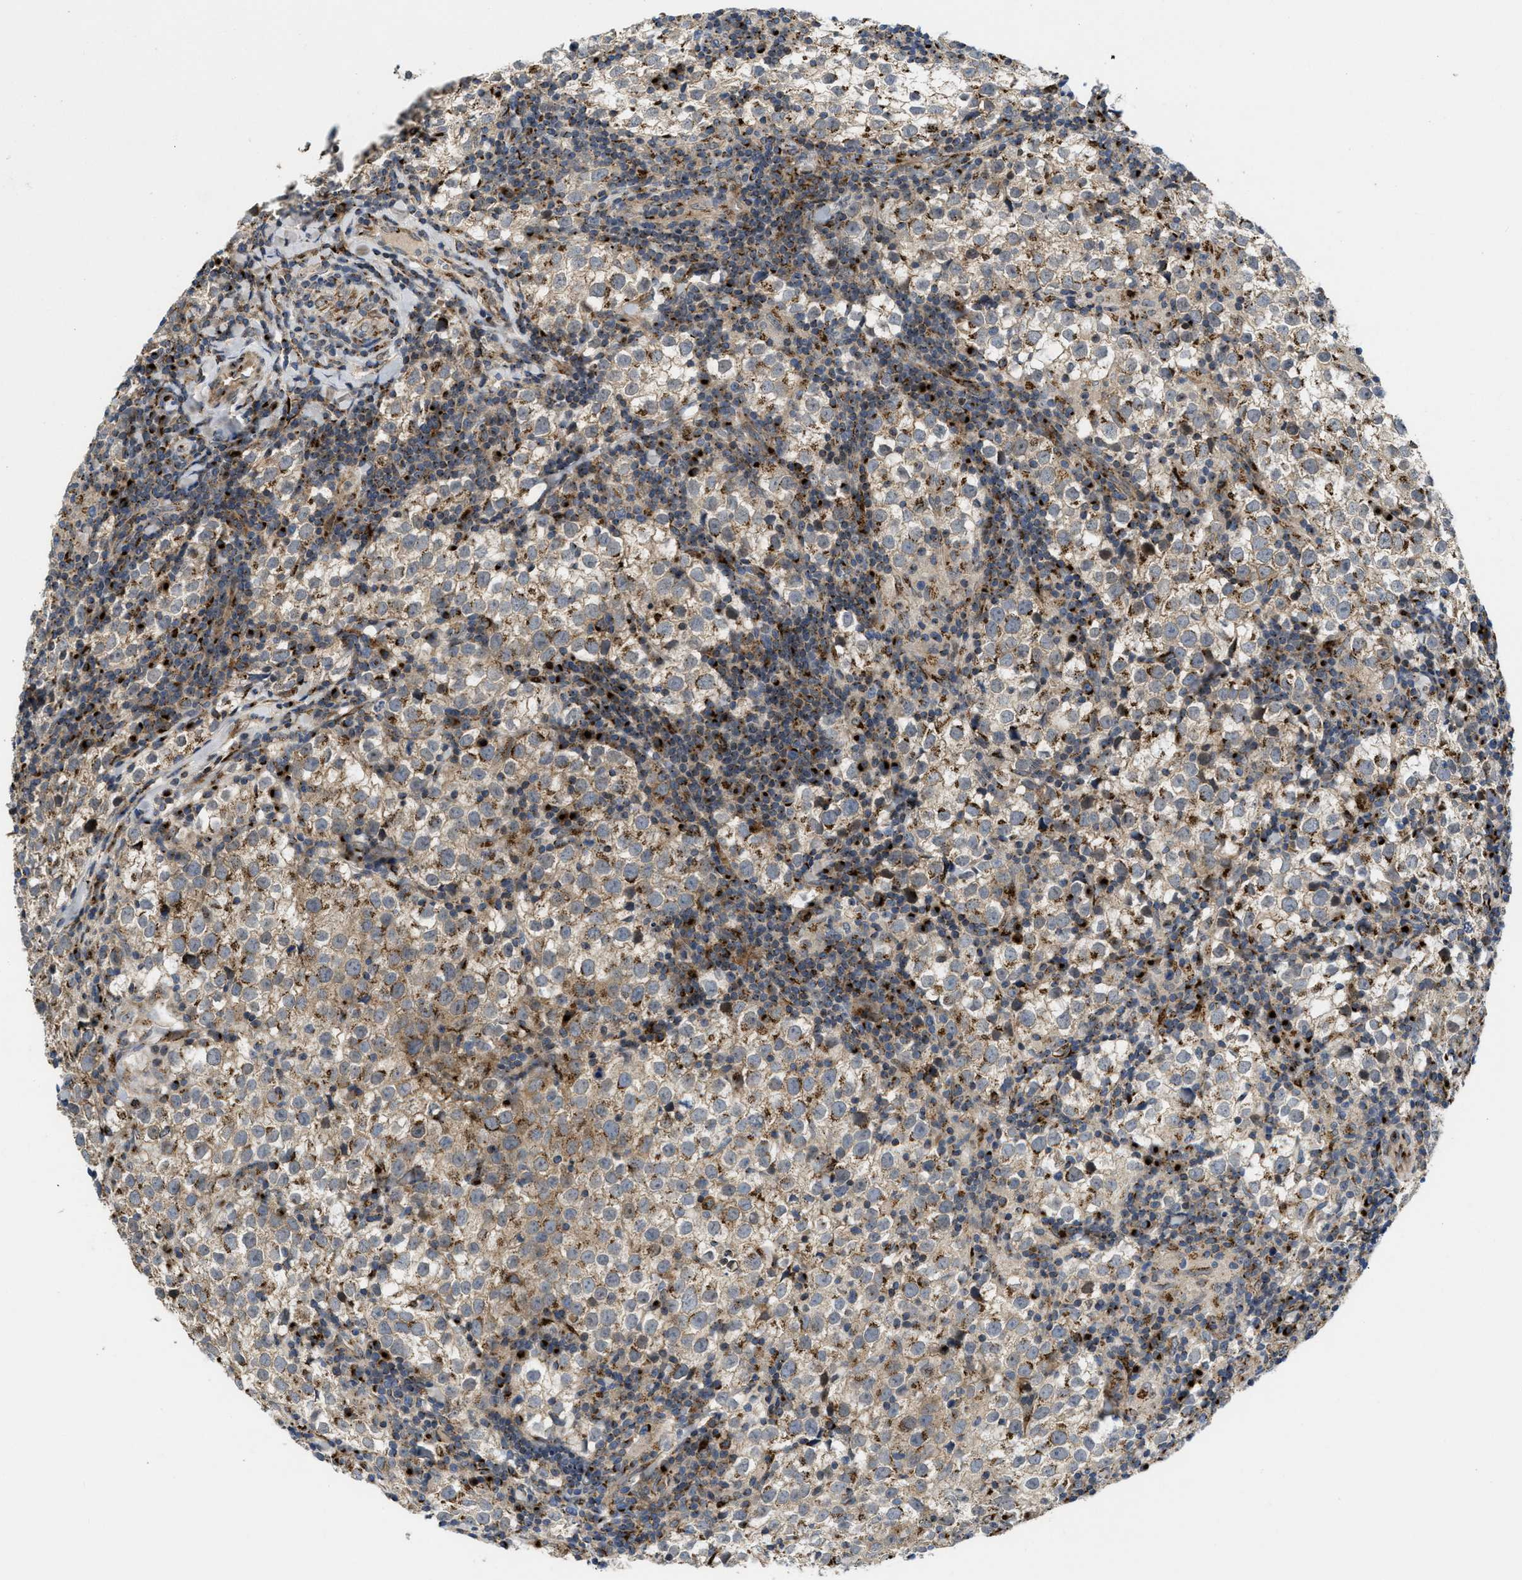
{"staining": {"intensity": "moderate", "quantity": "<25%", "location": "cytoplasmic/membranous"}, "tissue": "testis cancer", "cell_type": "Tumor cells", "image_type": "cancer", "snomed": [{"axis": "morphology", "description": "Seminoma, NOS"}, {"axis": "morphology", "description": "Carcinoma, Embryonal, NOS"}, {"axis": "topography", "description": "Testis"}], "caption": "Testis cancer (embryonal carcinoma) tissue exhibits moderate cytoplasmic/membranous expression in approximately <25% of tumor cells", "gene": "ZNF70", "patient": {"sex": "male", "age": 36}}